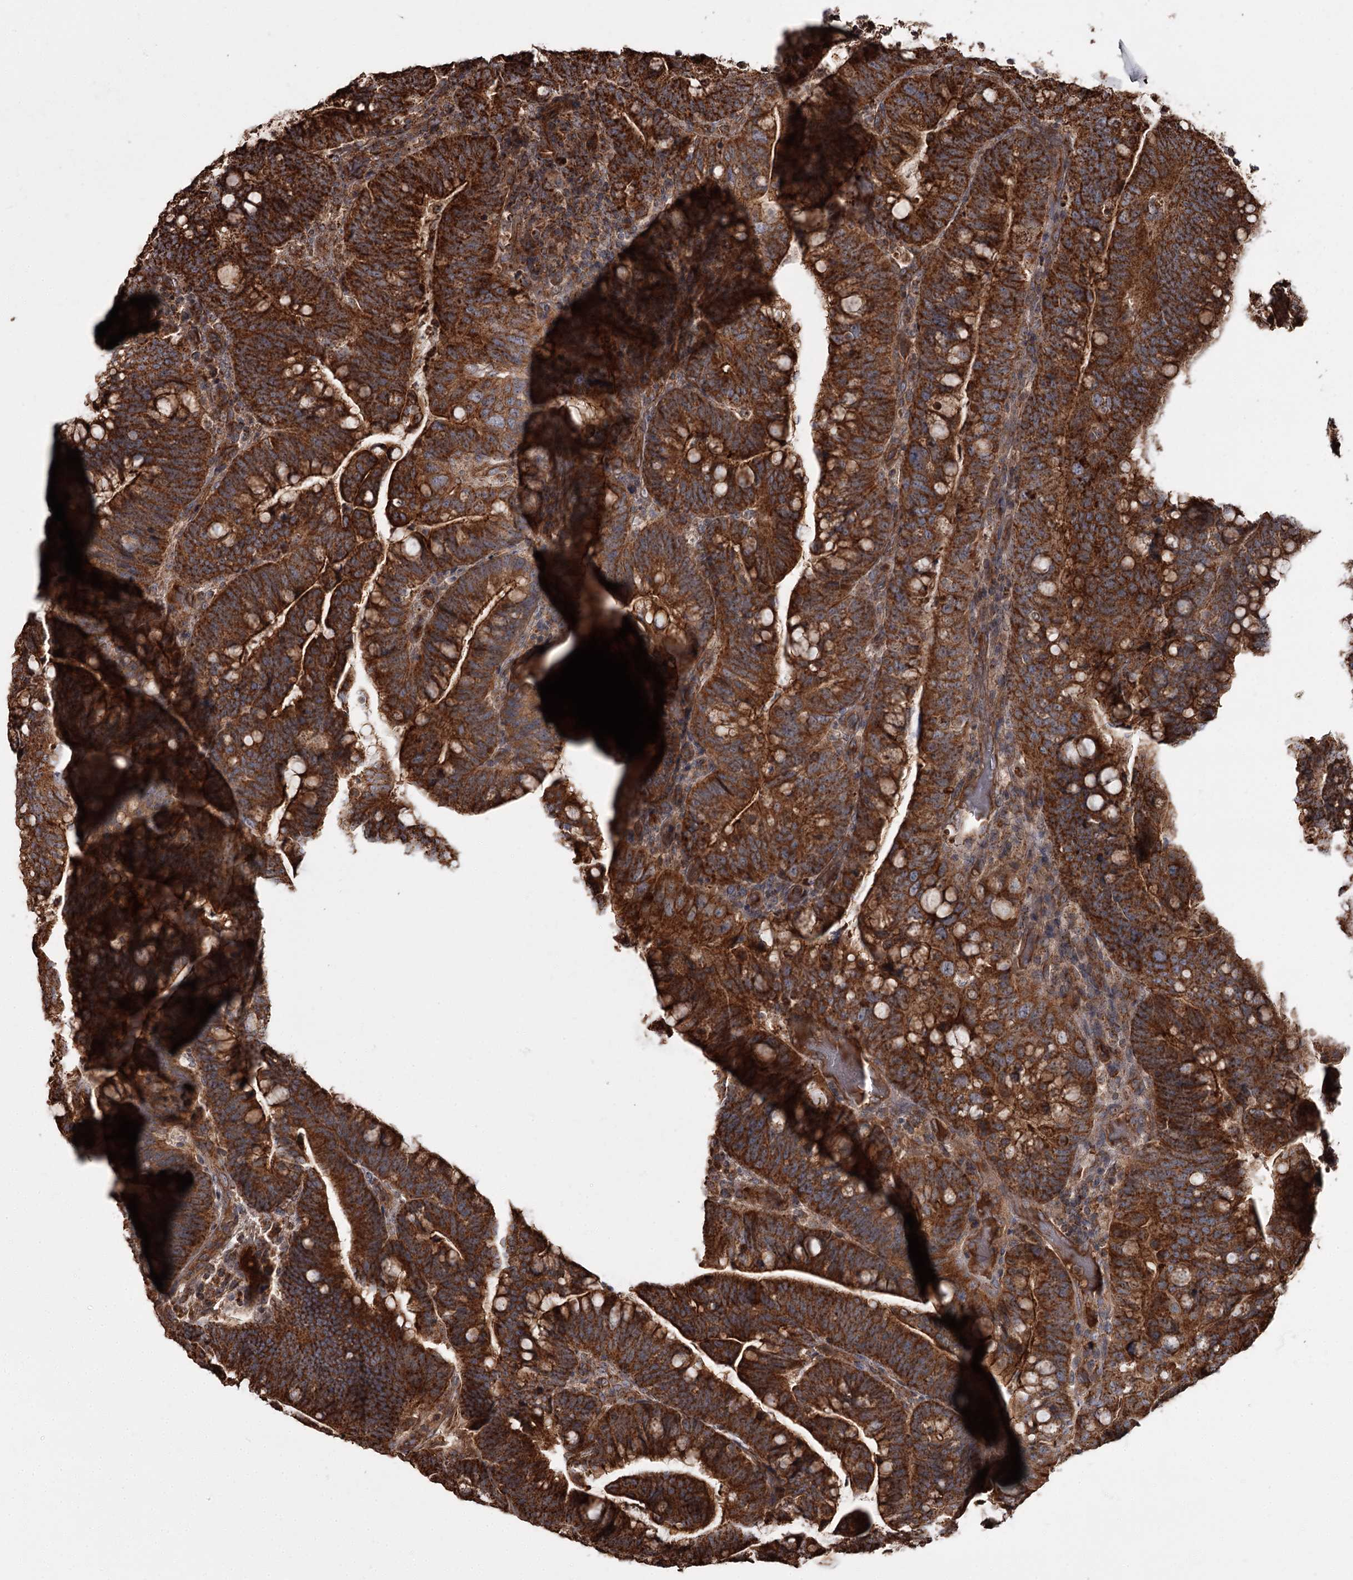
{"staining": {"intensity": "strong", "quantity": ">75%", "location": "cytoplasmic/membranous"}, "tissue": "colorectal cancer", "cell_type": "Tumor cells", "image_type": "cancer", "snomed": [{"axis": "morphology", "description": "Normal tissue, NOS"}, {"axis": "morphology", "description": "Adenocarcinoma, NOS"}, {"axis": "topography", "description": "Colon"}], "caption": "Strong cytoplasmic/membranous expression is identified in approximately >75% of tumor cells in adenocarcinoma (colorectal). Nuclei are stained in blue.", "gene": "THAP9", "patient": {"sex": "female", "age": 66}}